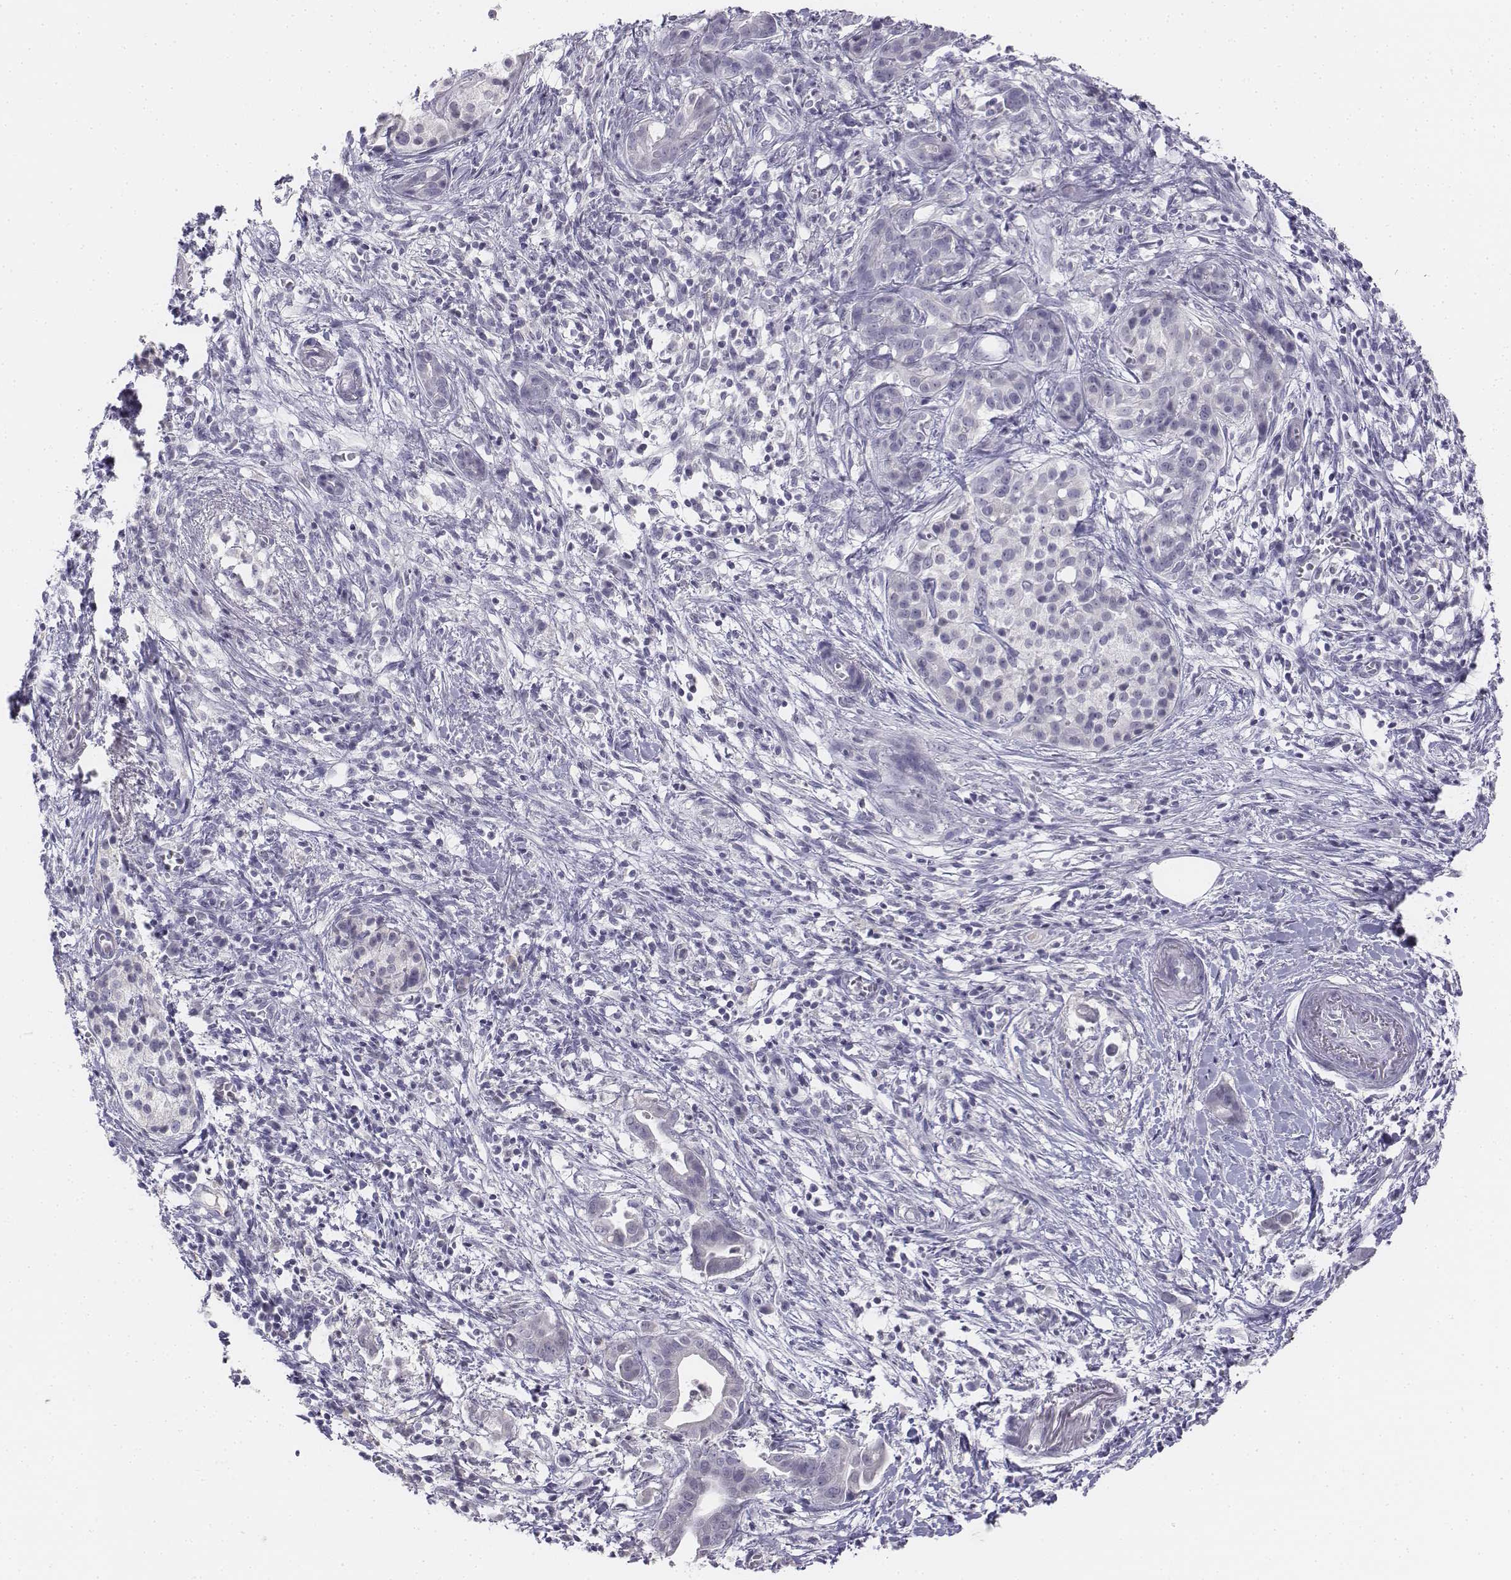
{"staining": {"intensity": "negative", "quantity": "none", "location": "none"}, "tissue": "pancreatic cancer", "cell_type": "Tumor cells", "image_type": "cancer", "snomed": [{"axis": "morphology", "description": "Adenocarcinoma, NOS"}, {"axis": "topography", "description": "Pancreas"}], "caption": "DAB immunohistochemical staining of human pancreatic cancer (adenocarcinoma) displays no significant staining in tumor cells.", "gene": "UCN2", "patient": {"sex": "male", "age": 61}}